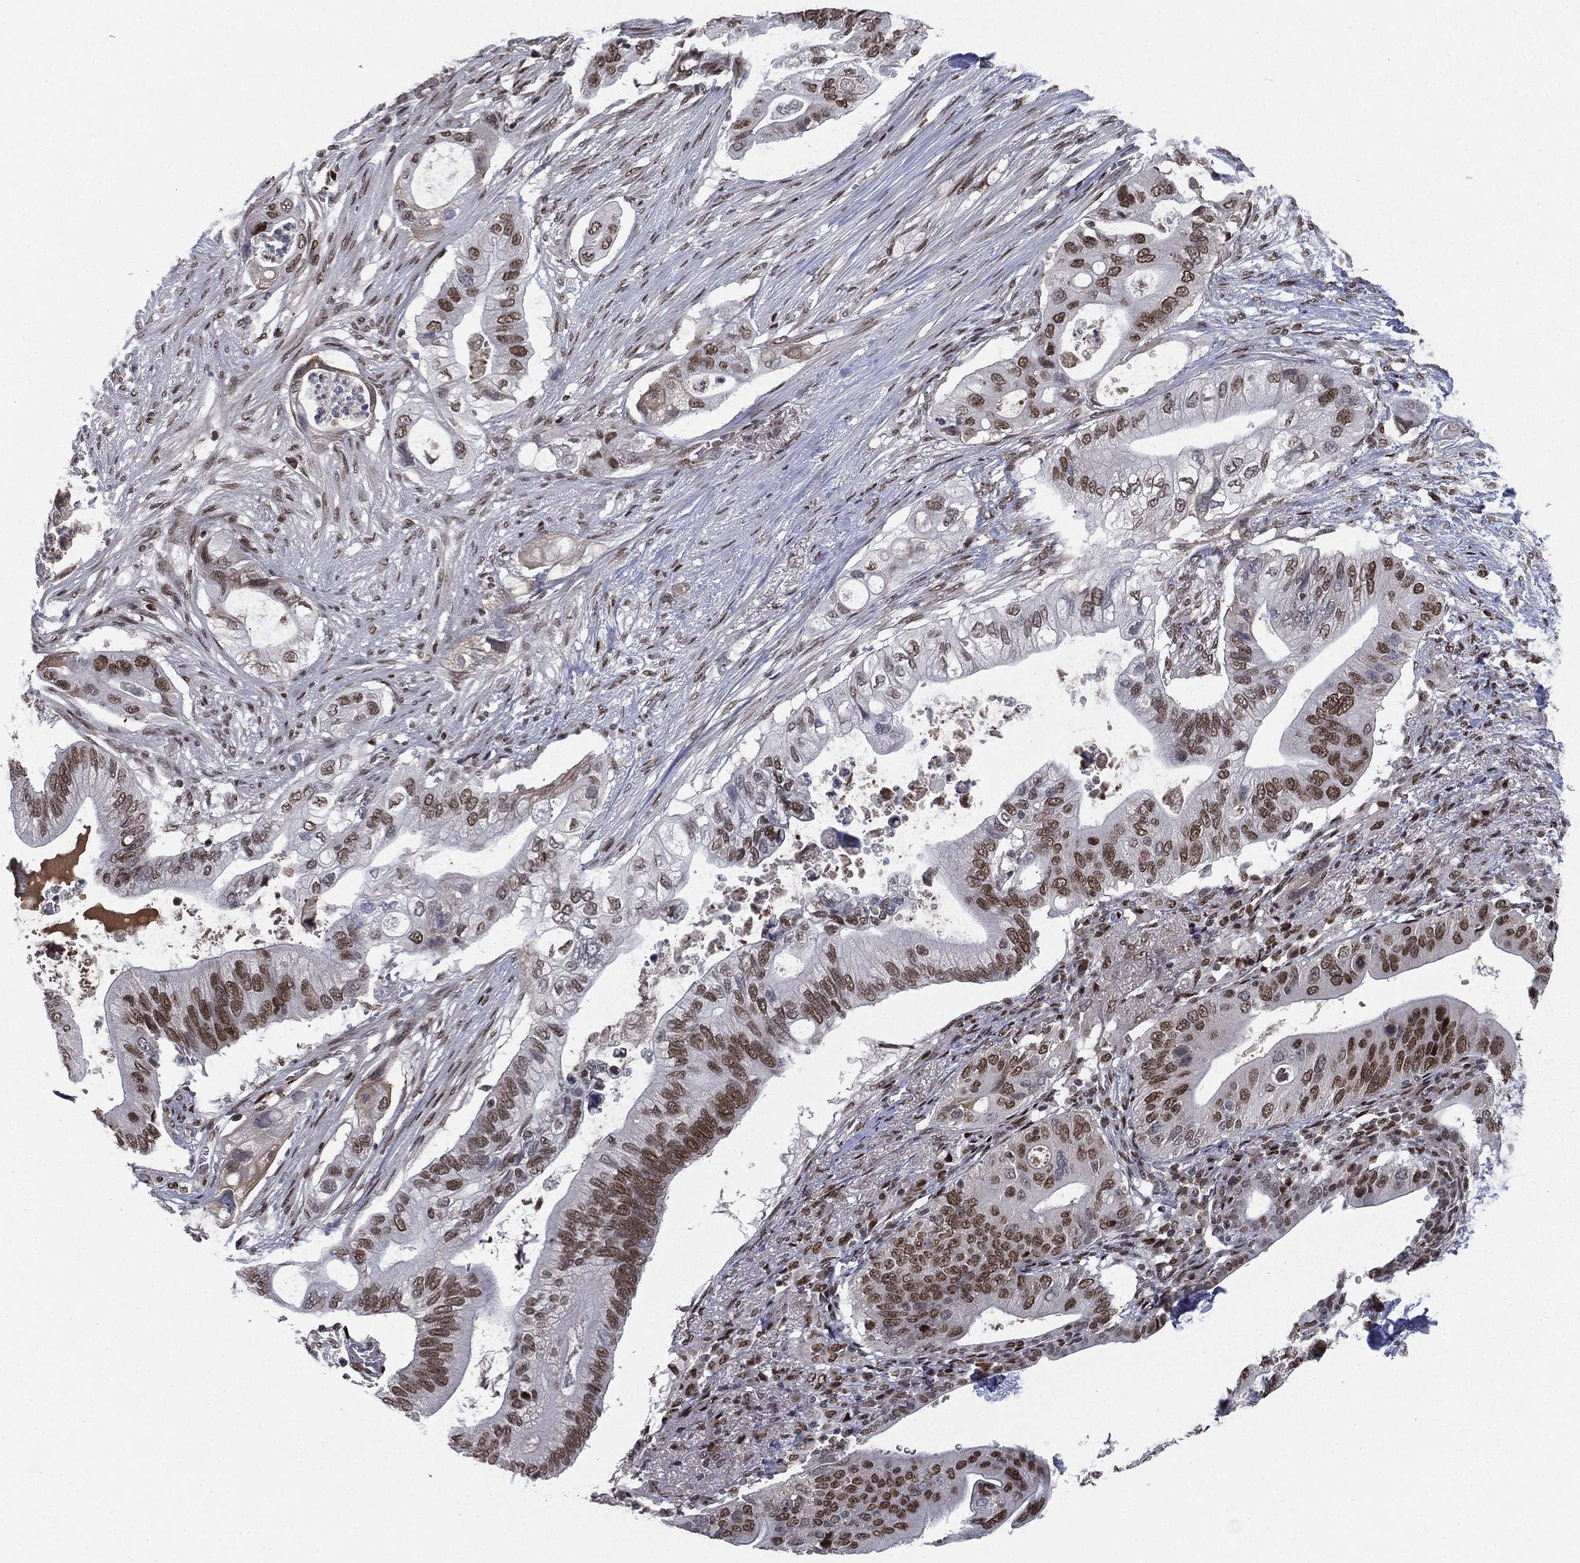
{"staining": {"intensity": "strong", "quantity": ">75%", "location": "nuclear"}, "tissue": "pancreatic cancer", "cell_type": "Tumor cells", "image_type": "cancer", "snomed": [{"axis": "morphology", "description": "Adenocarcinoma, NOS"}, {"axis": "topography", "description": "Pancreas"}], "caption": "A high amount of strong nuclear positivity is identified in approximately >75% of tumor cells in pancreatic adenocarcinoma tissue.", "gene": "RTF1", "patient": {"sex": "female", "age": 72}}